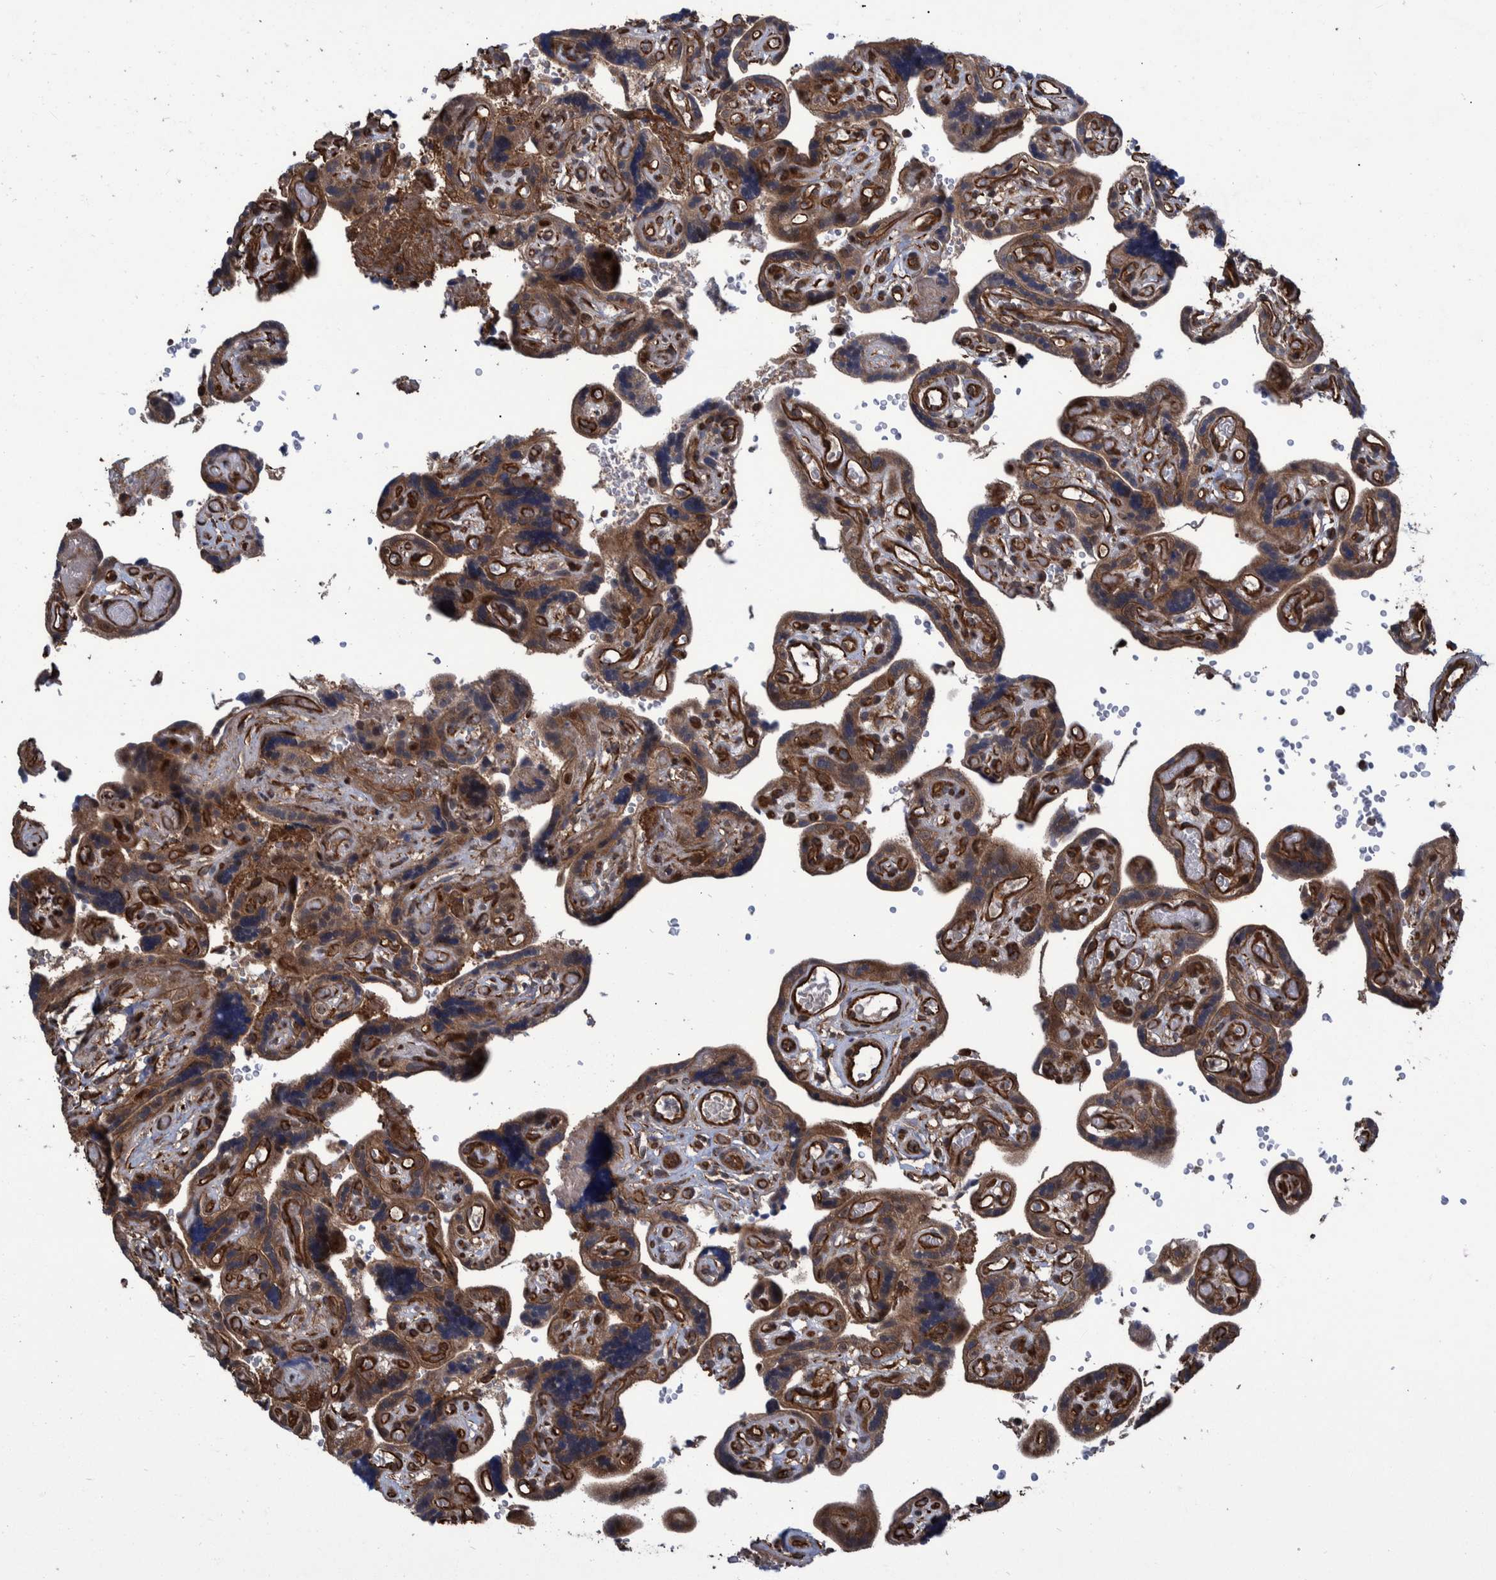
{"staining": {"intensity": "strong", "quantity": ">75%", "location": "cytoplasmic/membranous"}, "tissue": "placenta", "cell_type": "Decidual cells", "image_type": "normal", "snomed": [{"axis": "morphology", "description": "Normal tissue, NOS"}, {"axis": "topography", "description": "Placenta"}], "caption": "Brown immunohistochemical staining in unremarkable human placenta reveals strong cytoplasmic/membranous positivity in approximately >75% of decidual cells.", "gene": "TNFRSF10B", "patient": {"sex": "female", "age": 30}}